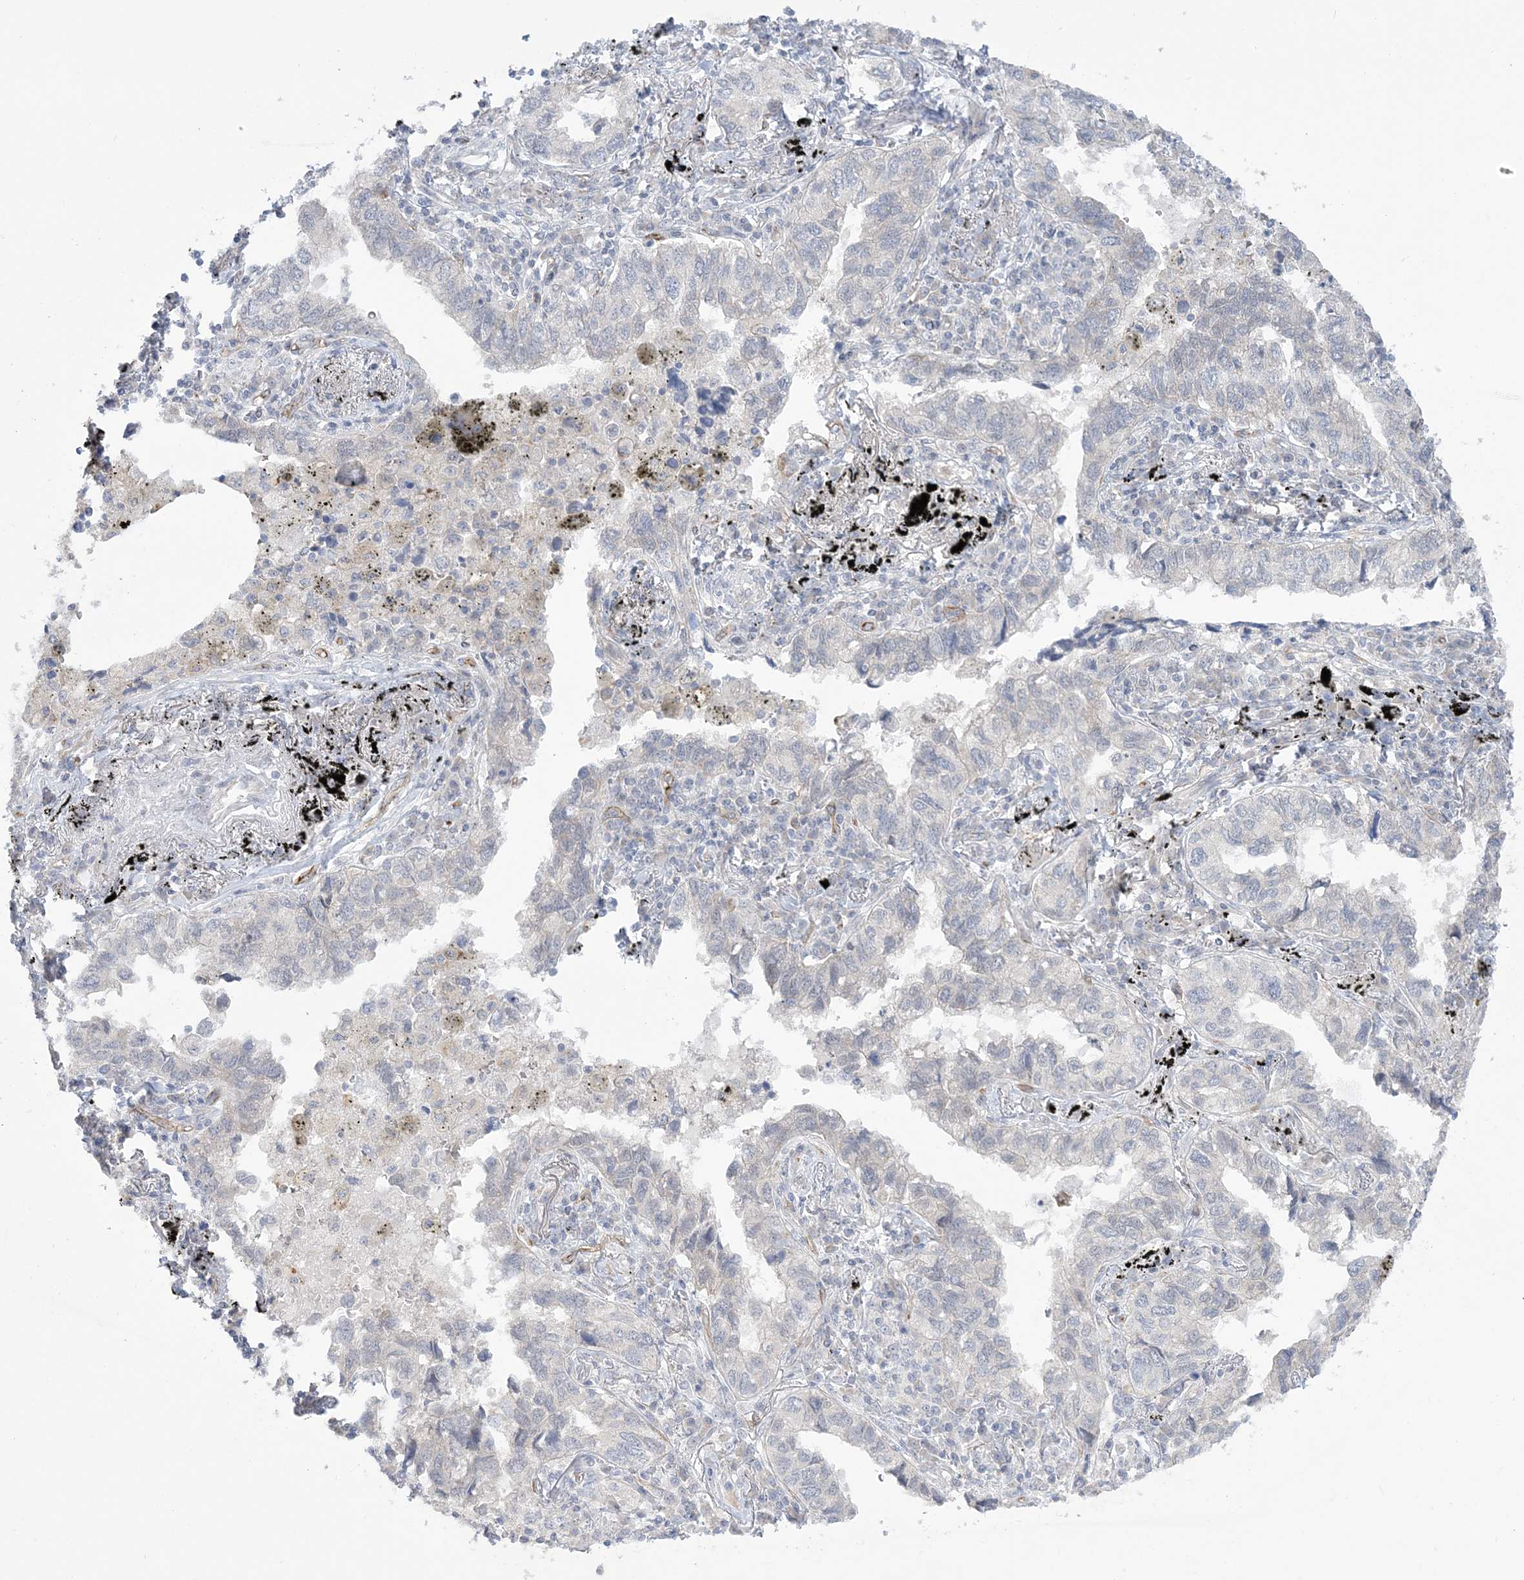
{"staining": {"intensity": "negative", "quantity": "none", "location": "none"}, "tissue": "lung cancer", "cell_type": "Tumor cells", "image_type": "cancer", "snomed": [{"axis": "morphology", "description": "Adenocarcinoma, NOS"}, {"axis": "topography", "description": "Lung"}], "caption": "The micrograph displays no staining of tumor cells in adenocarcinoma (lung).", "gene": "FARSB", "patient": {"sex": "male", "age": 65}}